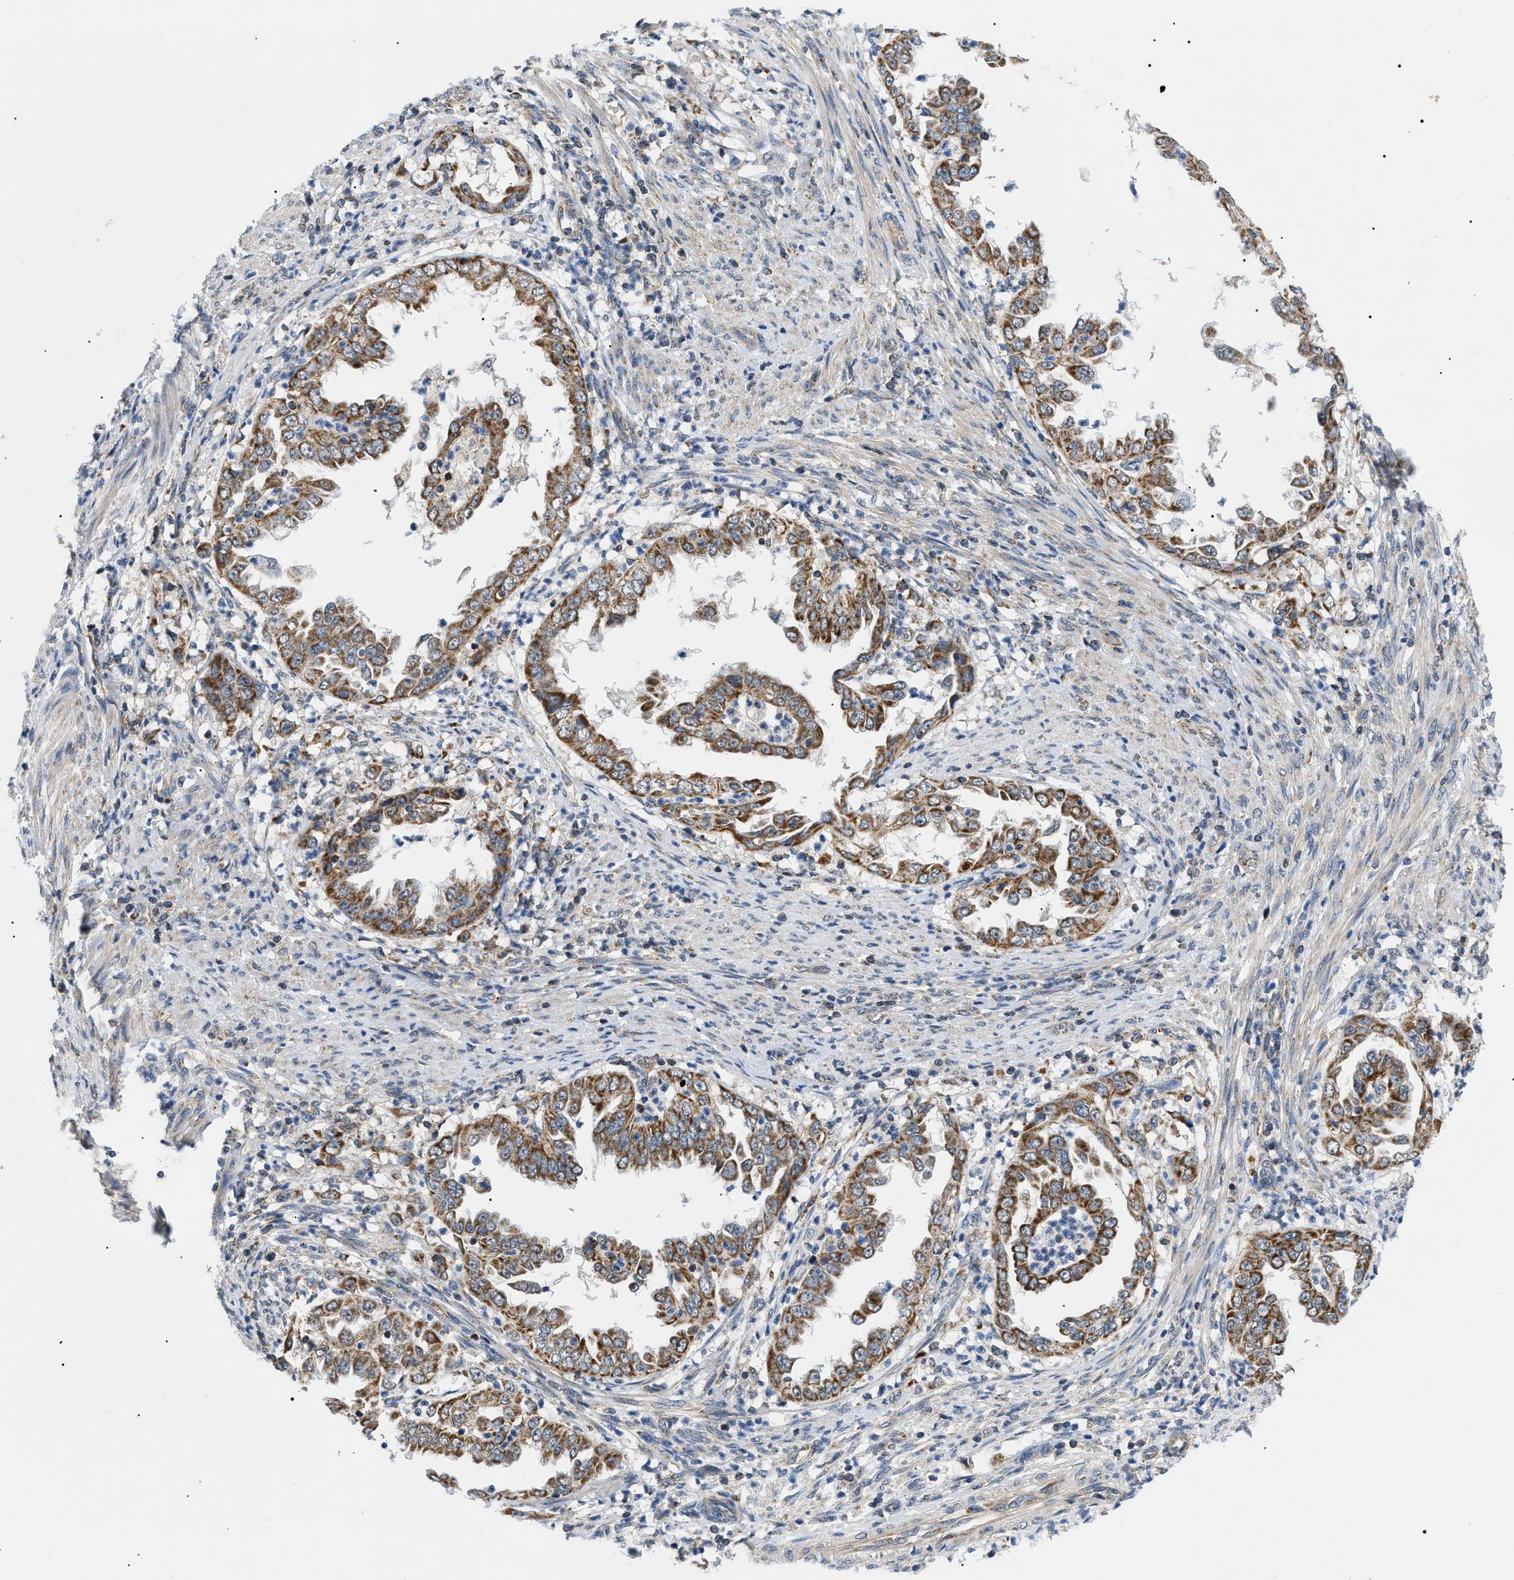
{"staining": {"intensity": "moderate", "quantity": ">75%", "location": "cytoplasmic/membranous"}, "tissue": "endometrial cancer", "cell_type": "Tumor cells", "image_type": "cancer", "snomed": [{"axis": "morphology", "description": "Adenocarcinoma, NOS"}, {"axis": "topography", "description": "Endometrium"}], "caption": "The immunohistochemical stain highlights moderate cytoplasmic/membranous expression in tumor cells of adenocarcinoma (endometrial) tissue. (DAB (3,3'-diaminobenzidine) IHC, brown staining for protein, blue staining for nuclei).", "gene": "TOMM6", "patient": {"sex": "female", "age": 85}}